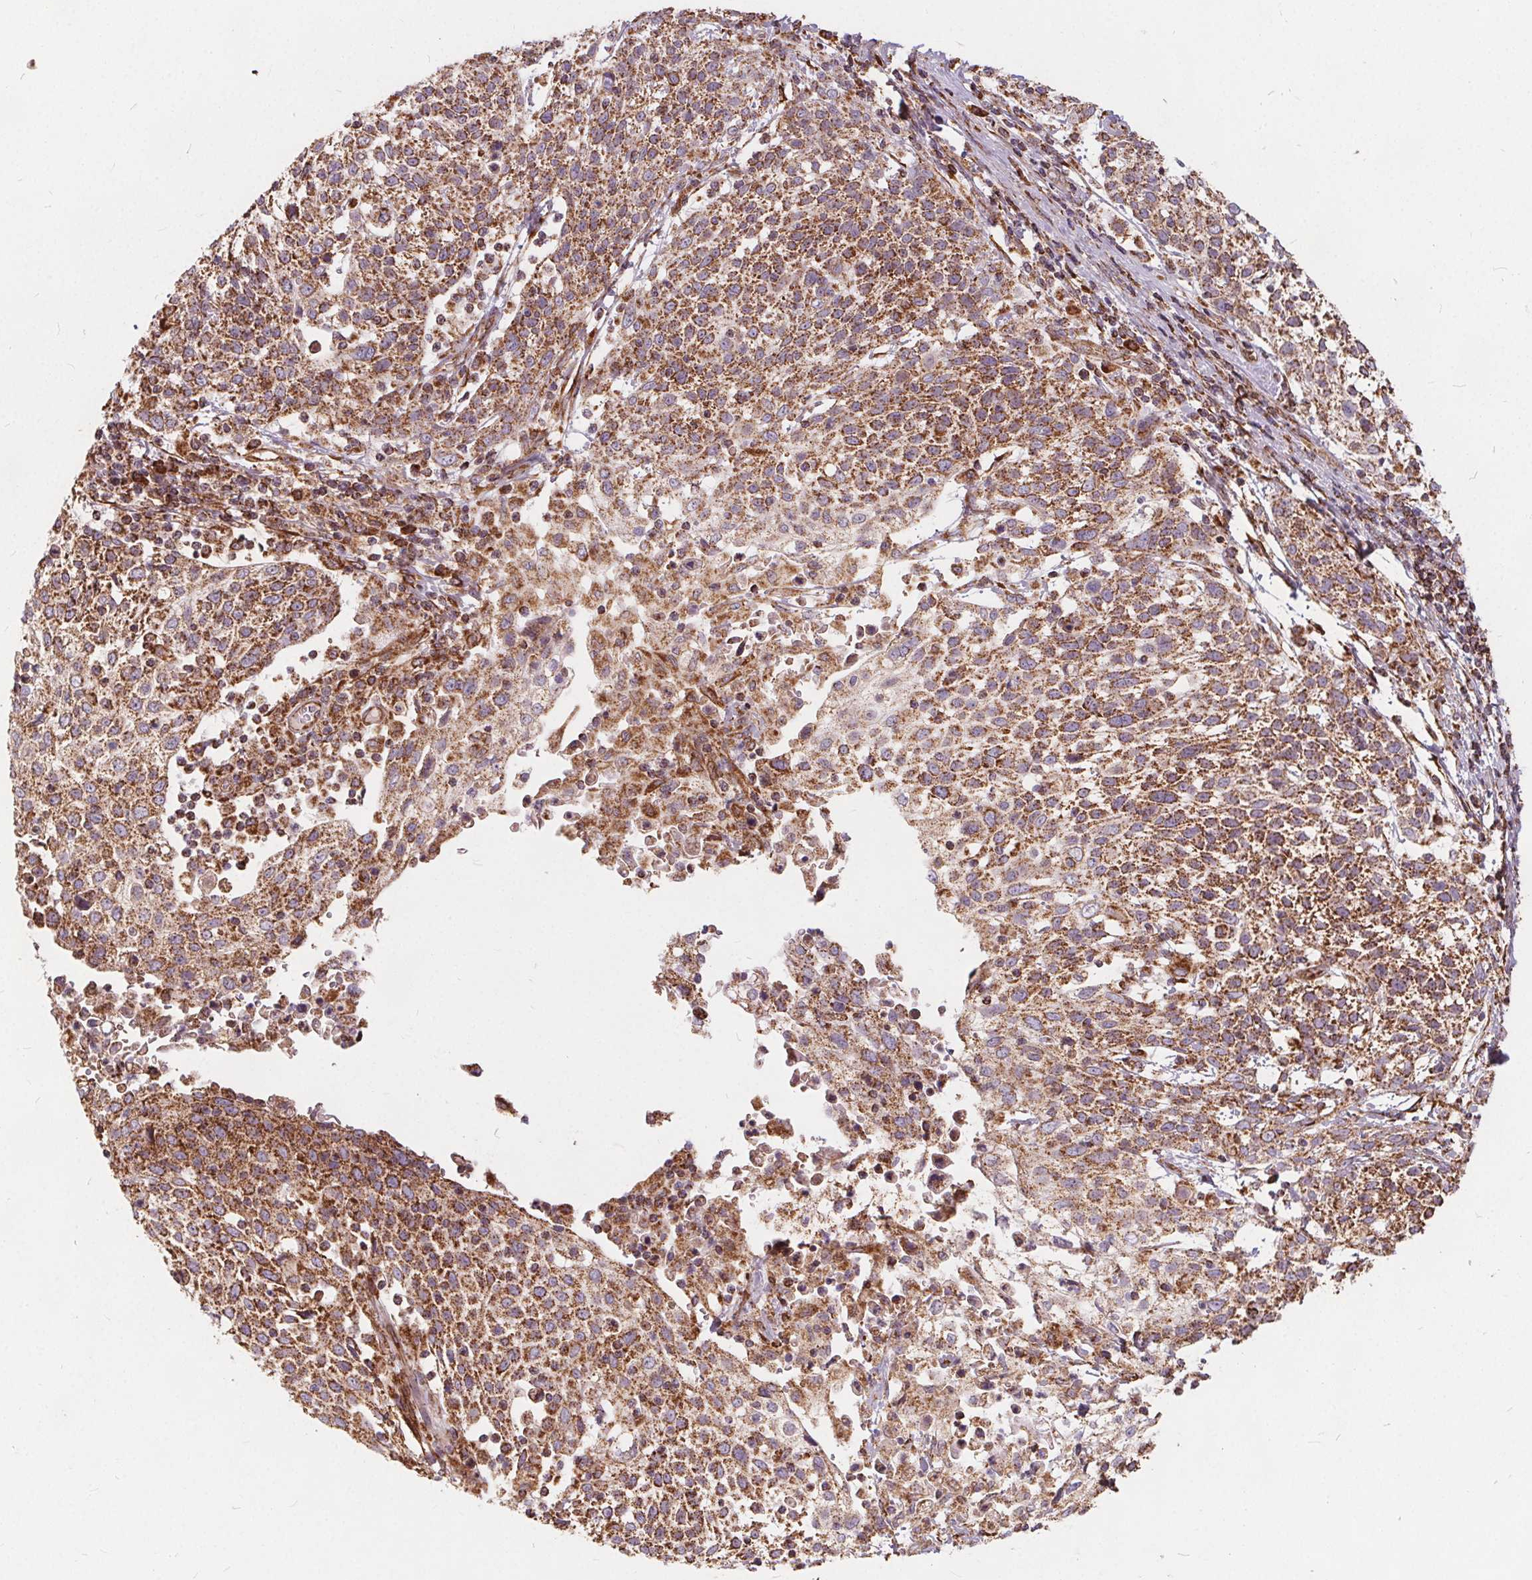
{"staining": {"intensity": "moderate", "quantity": ">75%", "location": "cytoplasmic/membranous"}, "tissue": "cervical cancer", "cell_type": "Tumor cells", "image_type": "cancer", "snomed": [{"axis": "morphology", "description": "Squamous cell carcinoma, NOS"}, {"axis": "topography", "description": "Cervix"}], "caption": "Human cervical cancer (squamous cell carcinoma) stained with a brown dye demonstrates moderate cytoplasmic/membranous positive positivity in approximately >75% of tumor cells.", "gene": "PLSCR3", "patient": {"sex": "female", "age": 61}}